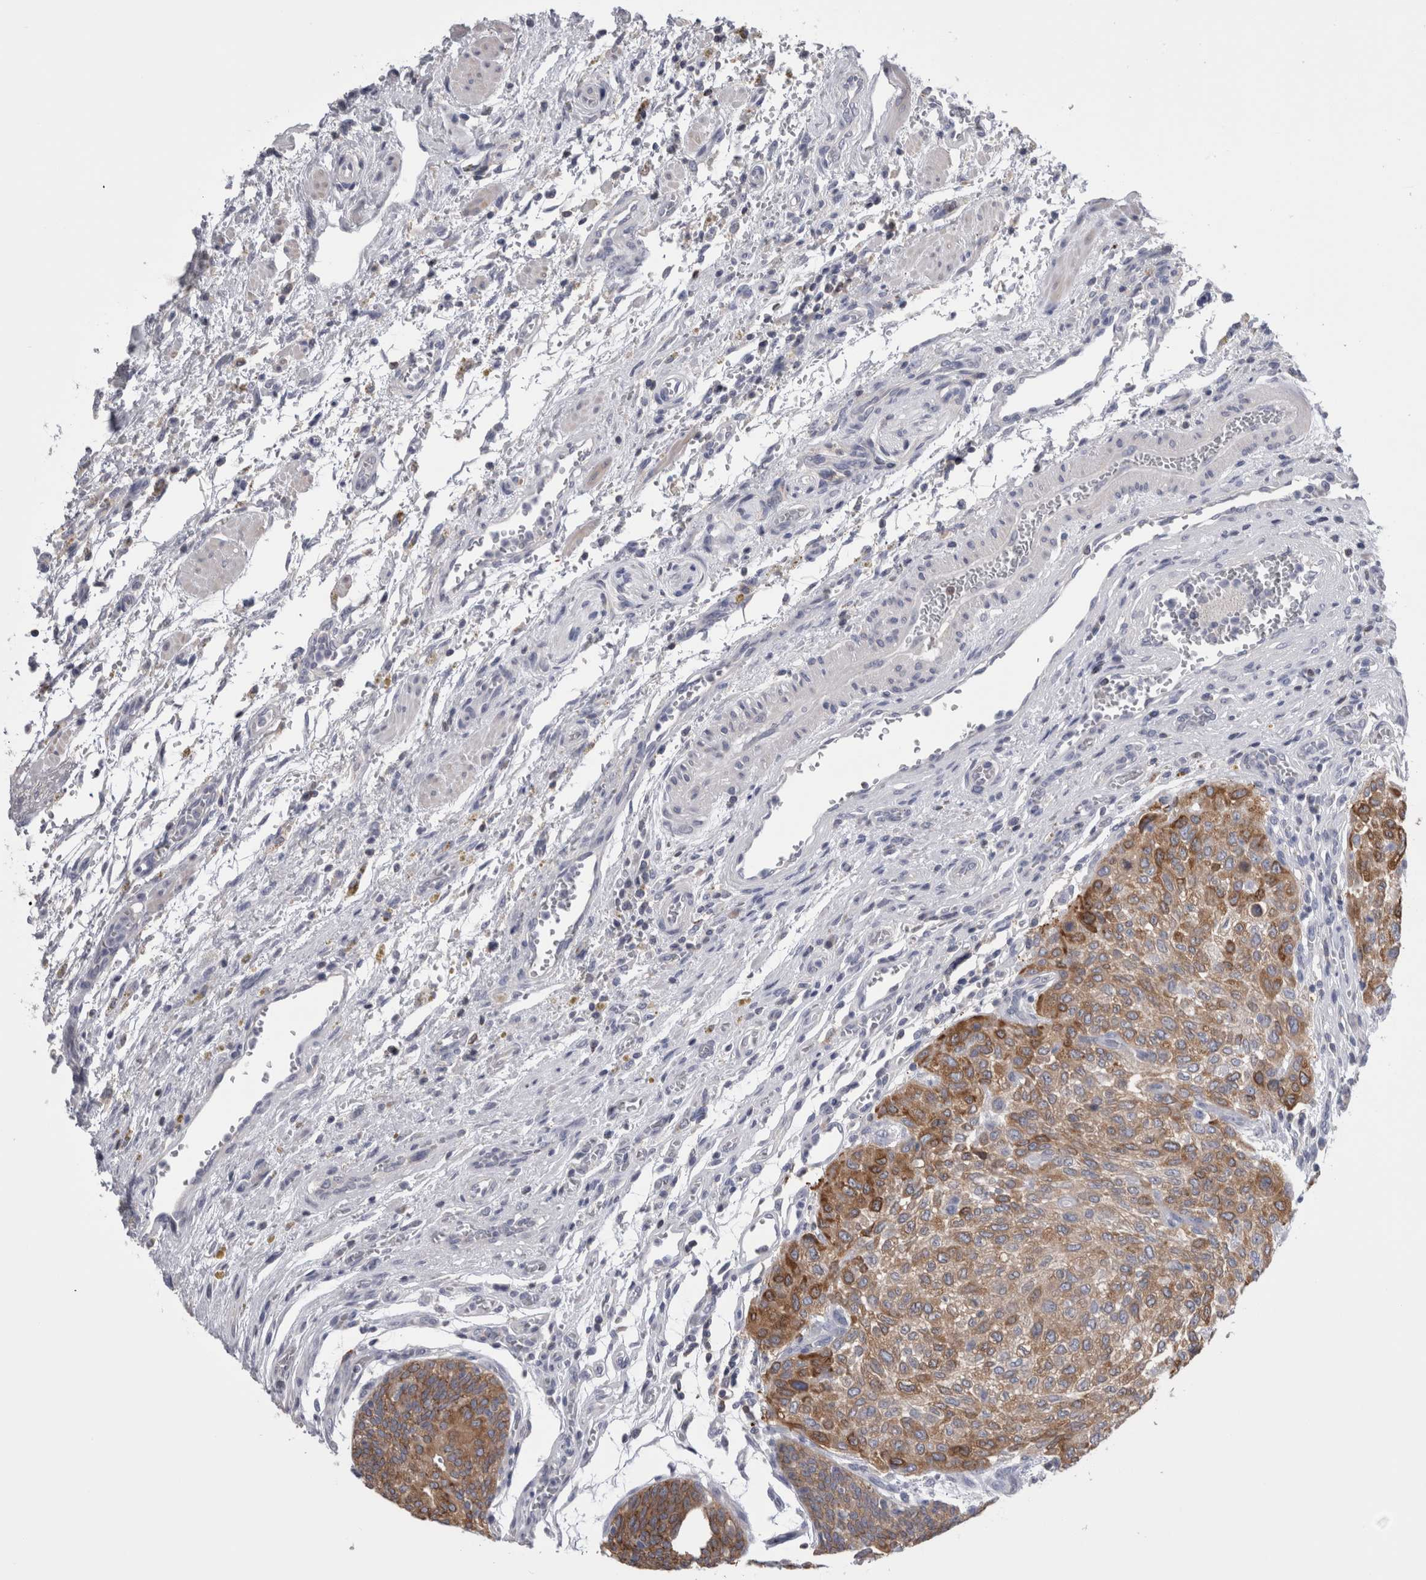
{"staining": {"intensity": "moderate", "quantity": ">75%", "location": "cytoplasmic/membranous"}, "tissue": "urothelial cancer", "cell_type": "Tumor cells", "image_type": "cancer", "snomed": [{"axis": "morphology", "description": "Urothelial carcinoma, Low grade"}, {"axis": "morphology", "description": "Urothelial carcinoma, High grade"}, {"axis": "topography", "description": "Urinary bladder"}], "caption": "Immunohistochemical staining of urothelial carcinoma (high-grade) displays medium levels of moderate cytoplasmic/membranous protein staining in about >75% of tumor cells.", "gene": "DCTN6", "patient": {"sex": "male", "age": 35}}